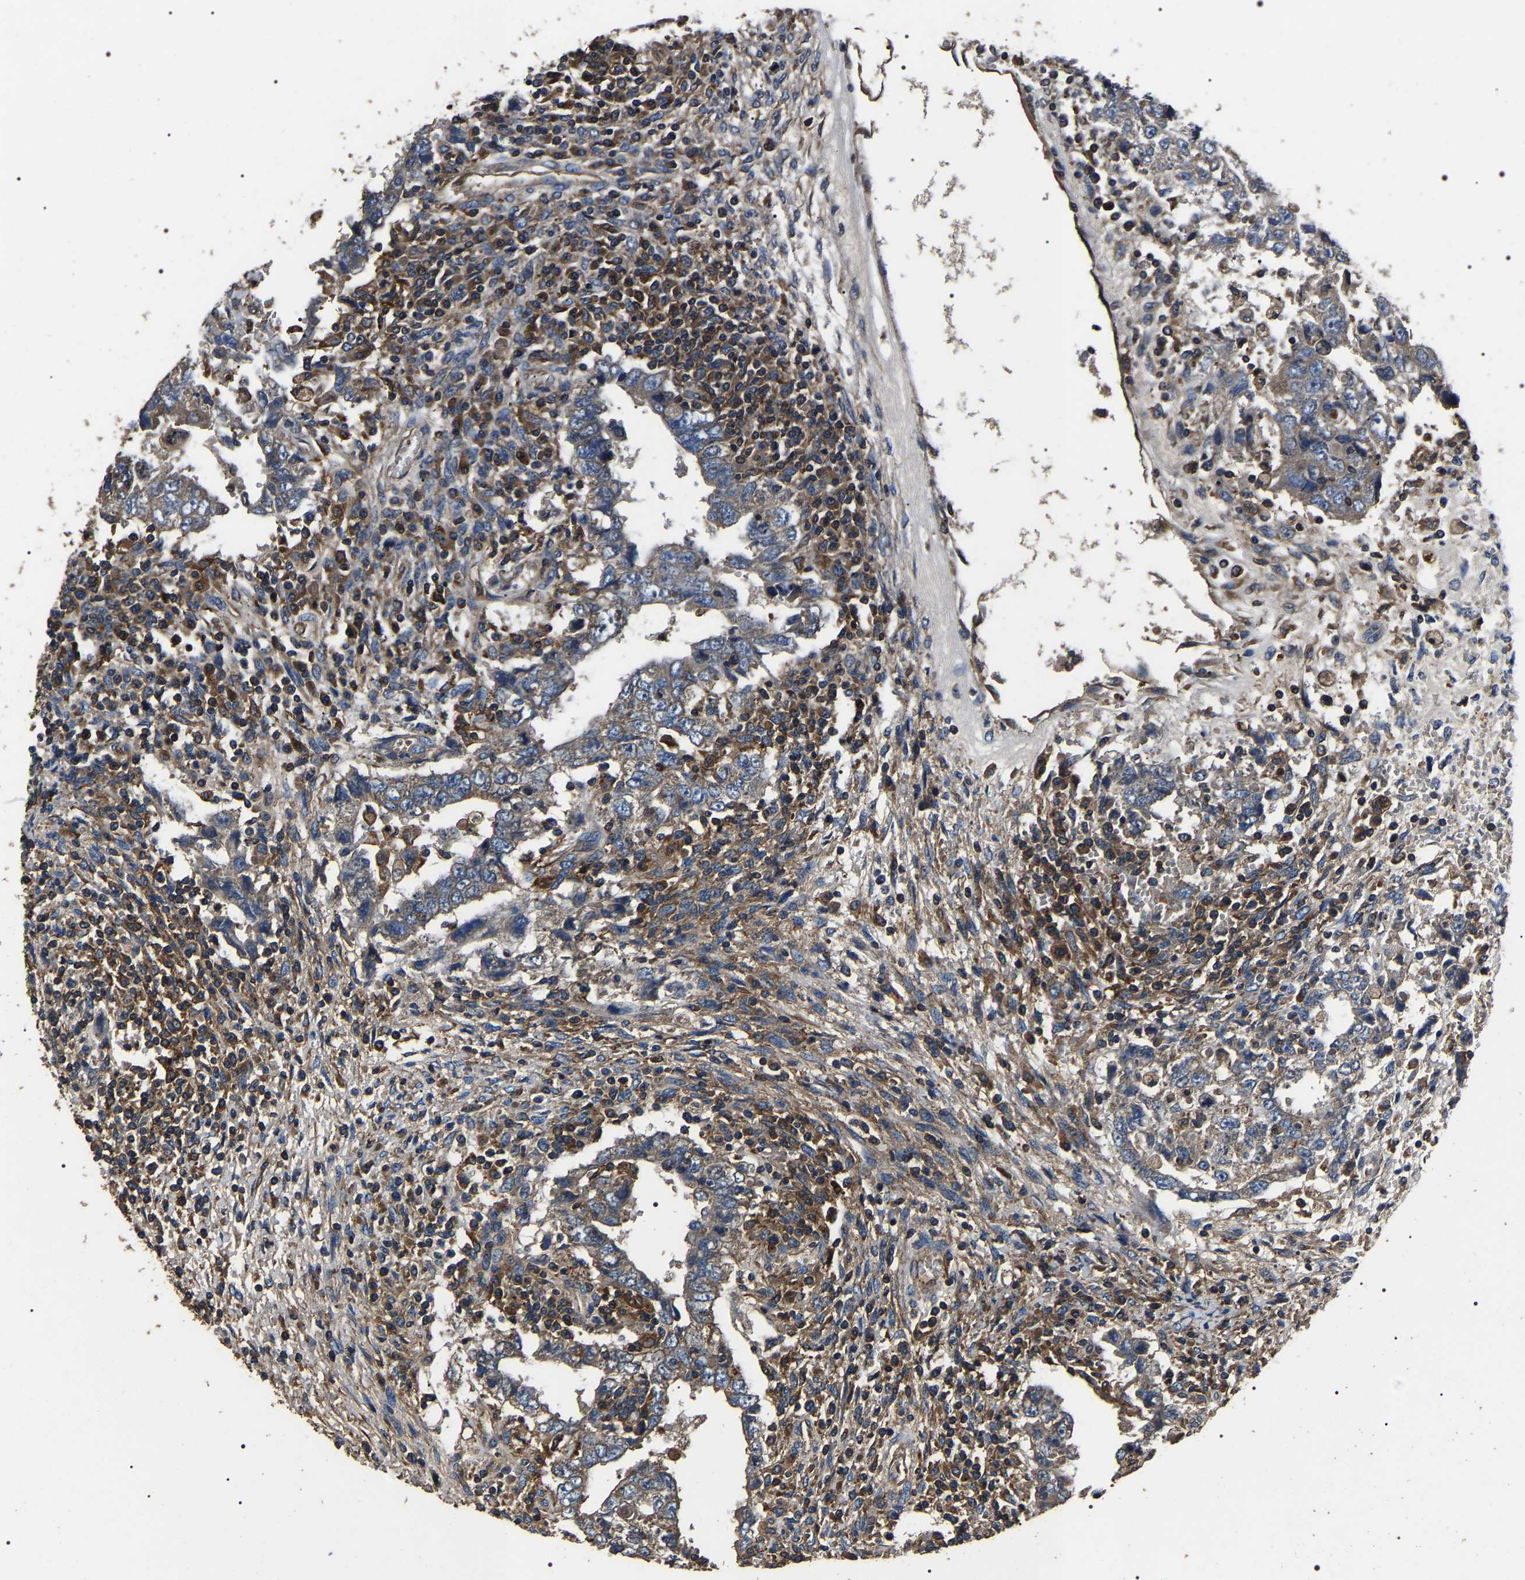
{"staining": {"intensity": "weak", "quantity": "25%-75%", "location": "cytoplasmic/membranous"}, "tissue": "testis cancer", "cell_type": "Tumor cells", "image_type": "cancer", "snomed": [{"axis": "morphology", "description": "Carcinoma, Embryonal, NOS"}, {"axis": "topography", "description": "Testis"}], "caption": "A low amount of weak cytoplasmic/membranous expression is appreciated in approximately 25%-75% of tumor cells in embryonal carcinoma (testis) tissue.", "gene": "HSCB", "patient": {"sex": "male", "age": 26}}